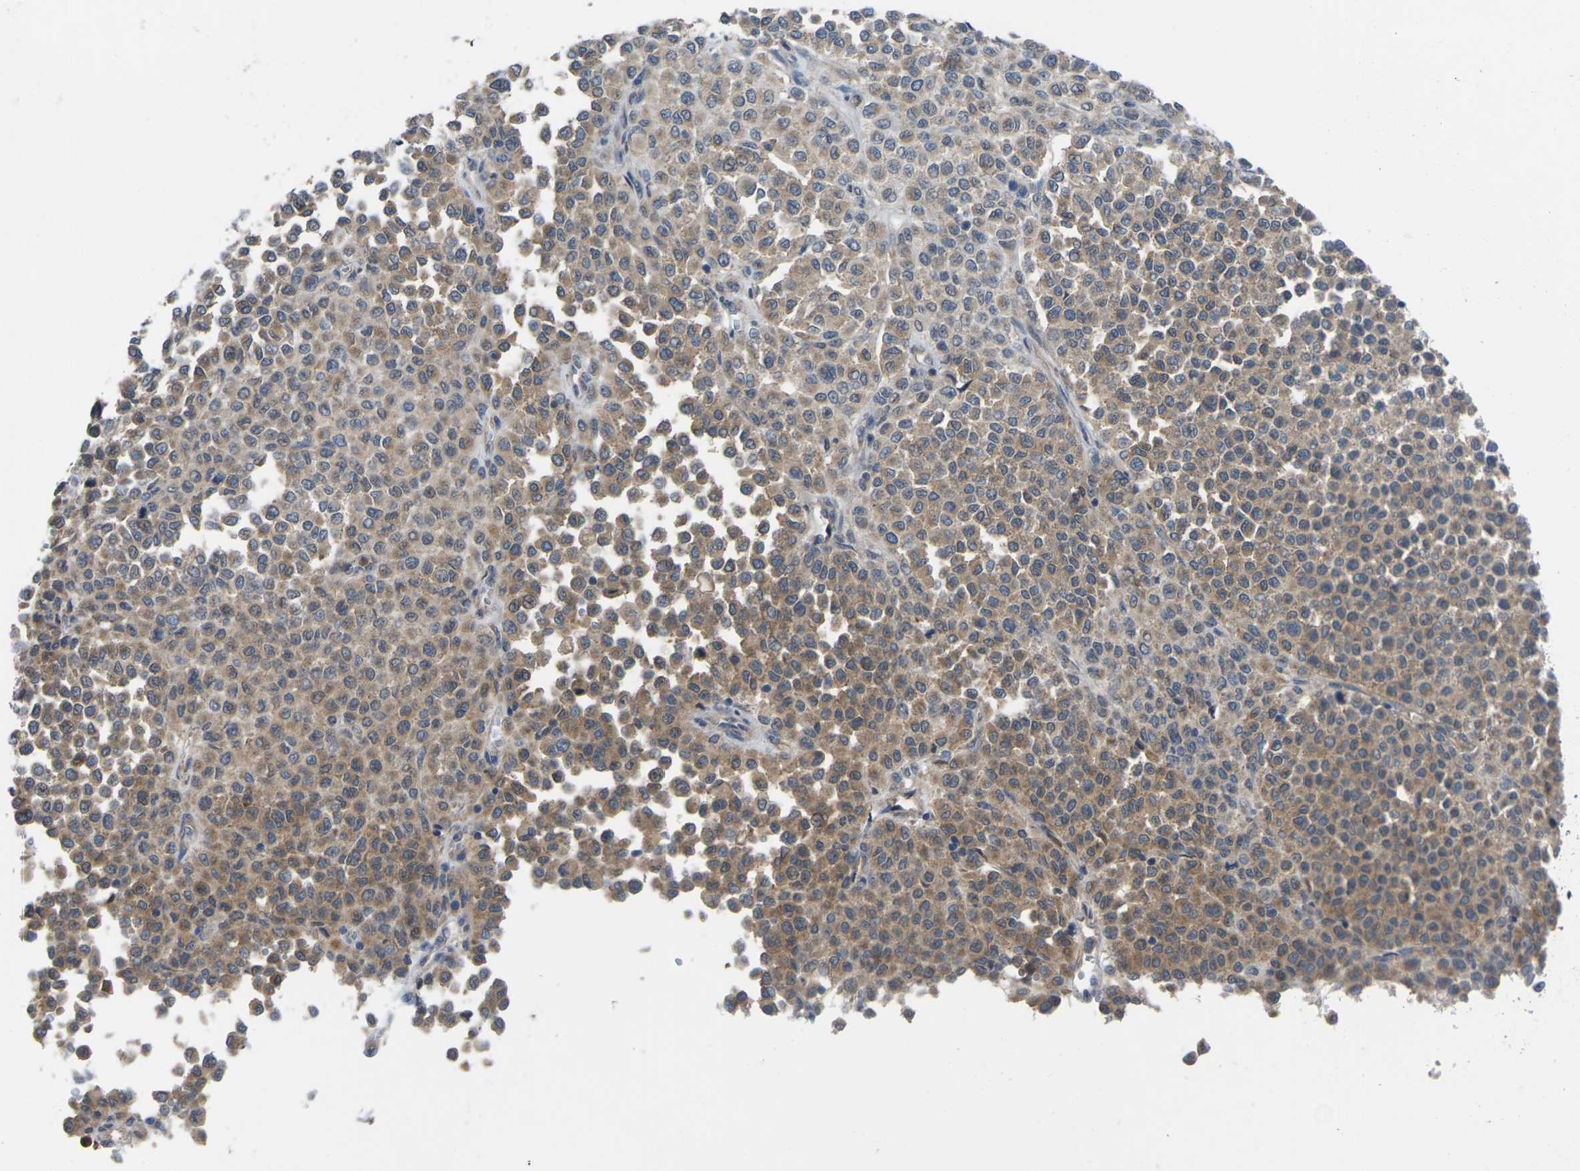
{"staining": {"intensity": "moderate", "quantity": ">75%", "location": "cytoplasmic/membranous"}, "tissue": "melanoma", "cell_type": "Tumor cells", "image_type": "cancer", "snomed": [{"axis": "morphology", "description": "Malignant melanoma, Metastatic site"}, {"axis": "topography", "description": "Pancreas"}], "caption": "Moderate cytoplasmic/membranous protein expression is appreciated in about >75% of tumor cells in melanoma.", "gene": "TIAM1", "patient": {"sex": "female", "age": 30}}